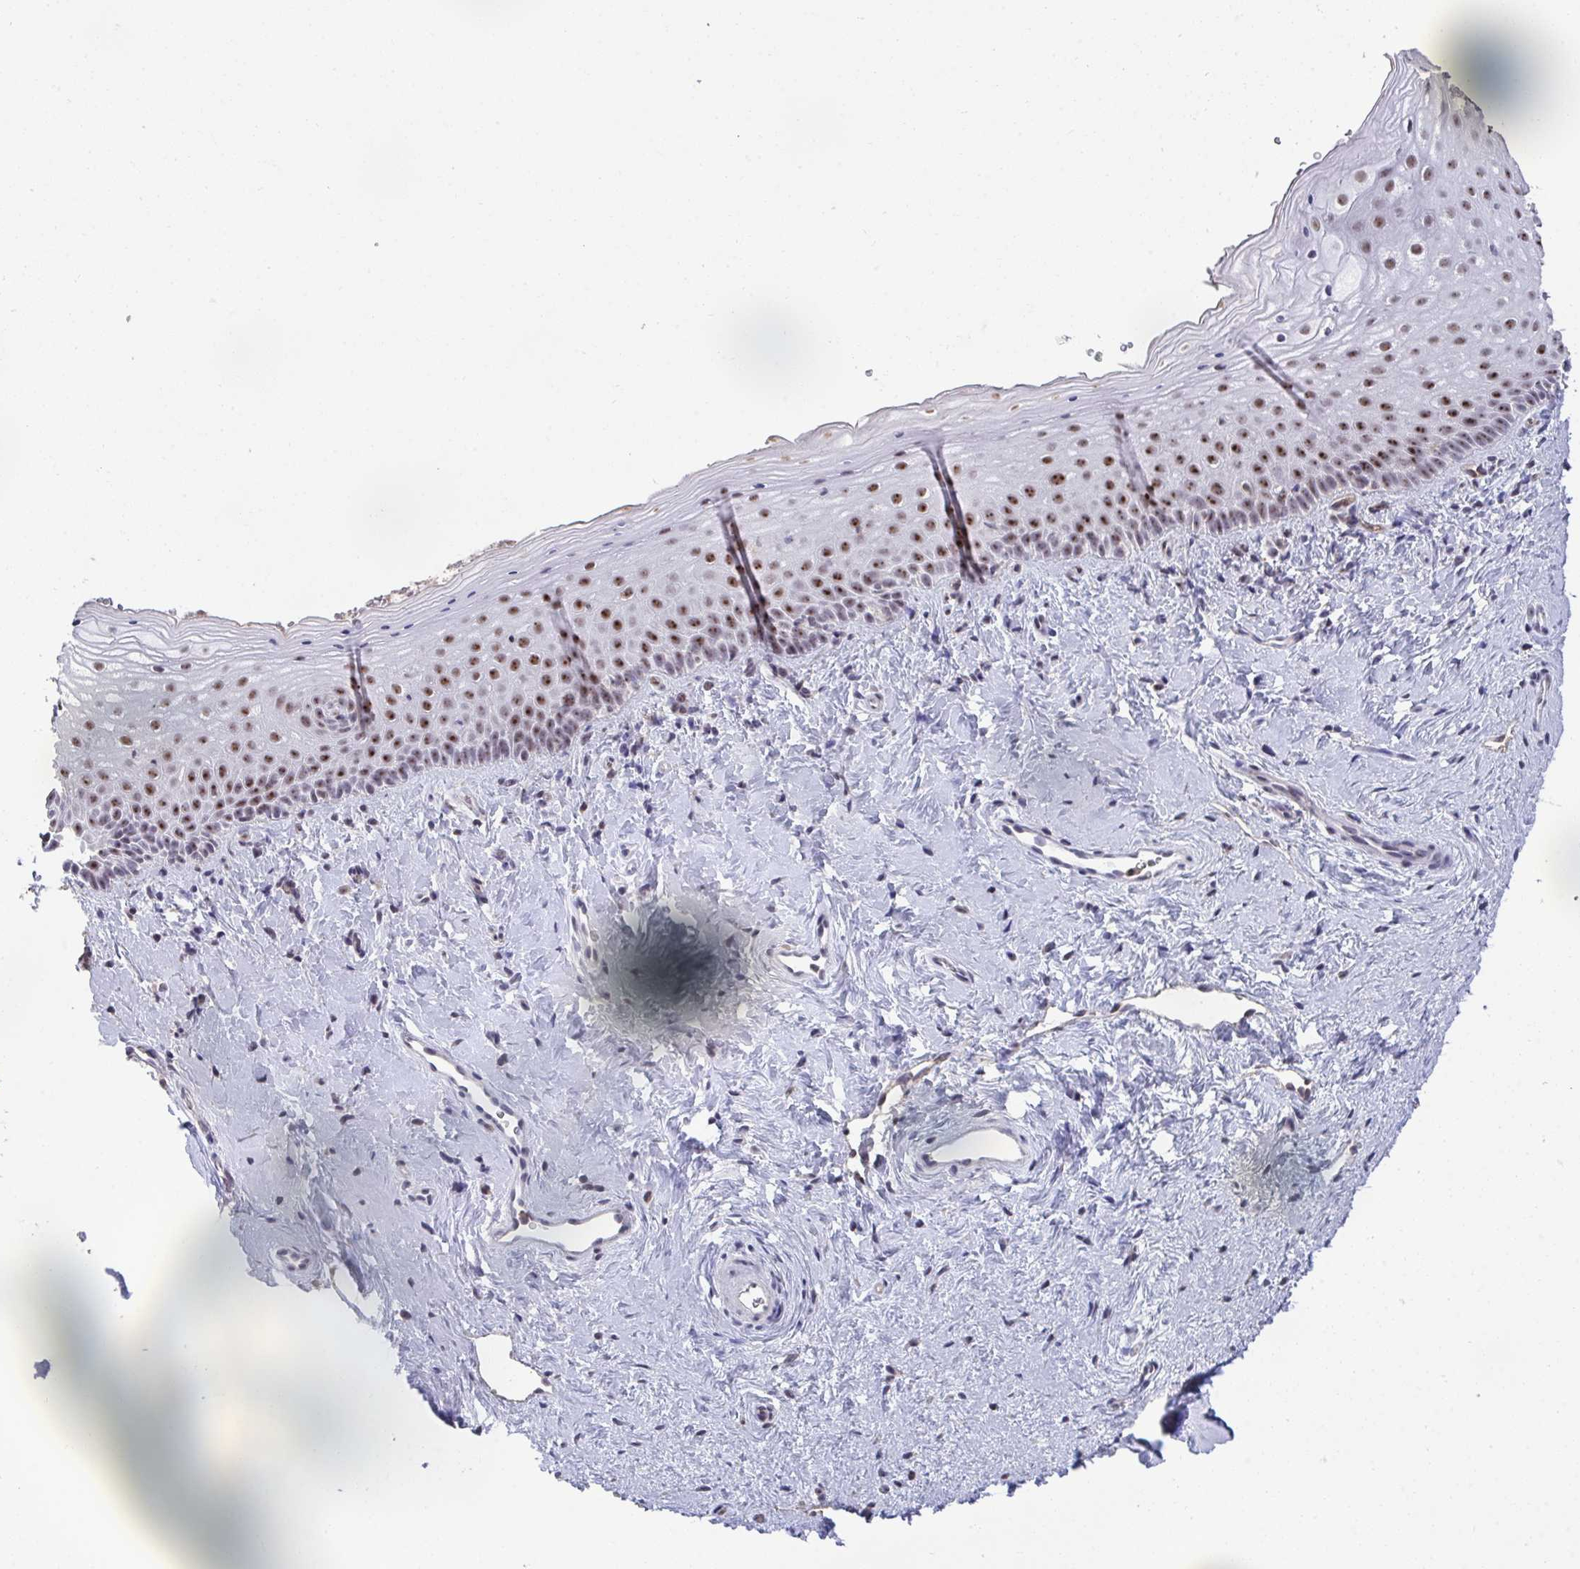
{"staining": {"intensity": "moderate", "quantity": "25%-75%", "location": "nuclear"}, "tissue": "vagina", "cell_type": "Squamous epithelial cells", "image_type": "normal", "snomed": [{"axis": "morphology", "description": "Normal tissue, NOS"}, {"axis": "topography", "description": "Vagina"}], "caption": "About 25%-75% of squamous epithelial cells in benign human vagina demonstrate moderate nuclear protein positivity as visualized by brown immunohistochemical staining.", "gene": "SENP3", "patient": {"sex": "female", "age": 51}}